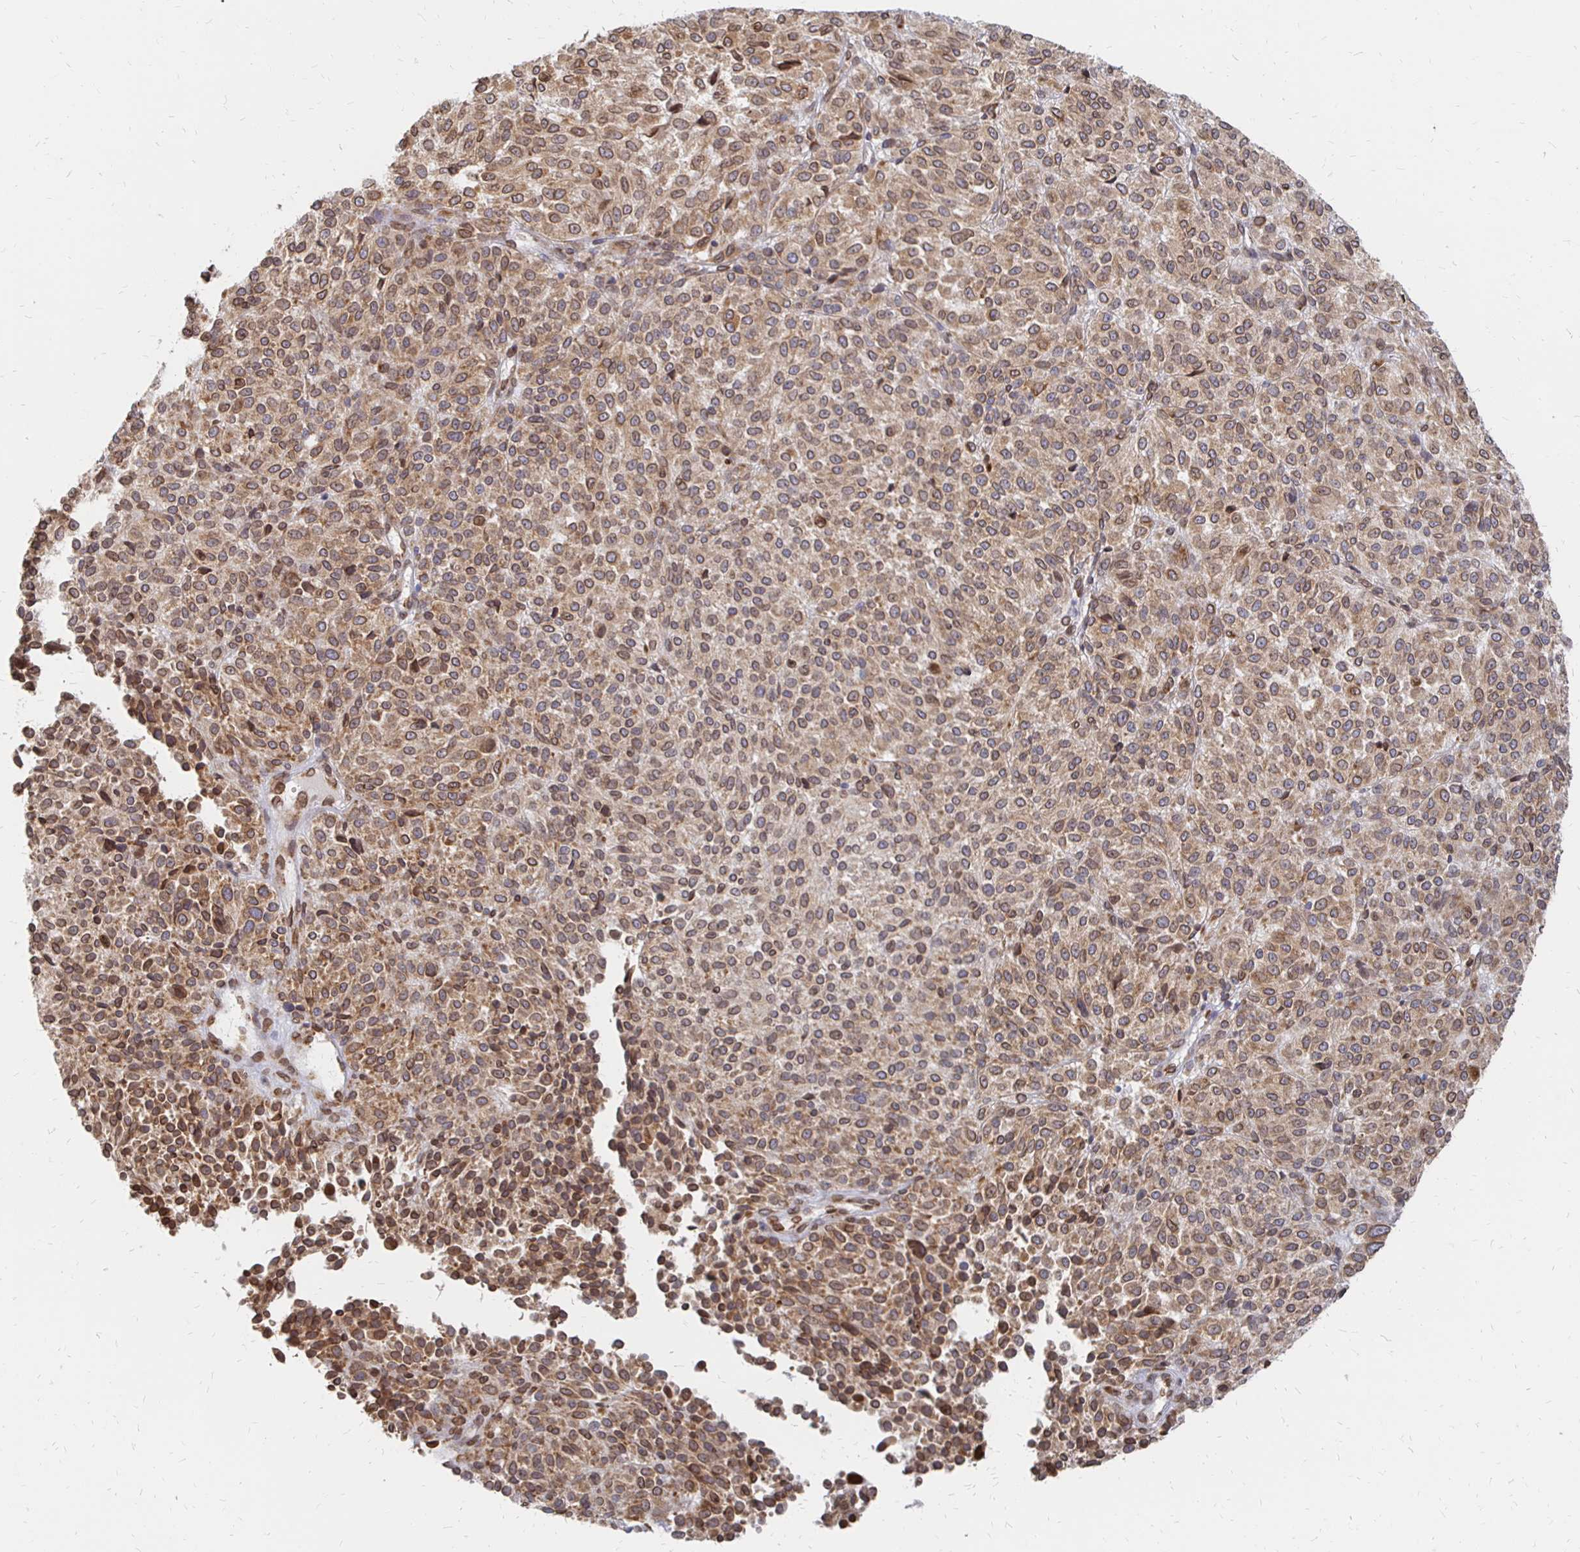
{"staining": {"intensity": "moderate", "quantity": ">75%", "location": "cytoplasmic/membranous,nuclear"}, "tissue": "melanoma", "cell_type": "Tumor cells", "image_type": "cancer", "snomed": [{"axis": "morphology", "description": "Malignant melanoma, Metastatic site"}, {"axis": "topography", "description": "Brain"}], "caption": "A histopathology image of human malignant melanoma (metastatic site) stained for a protein exhibits moderate cytoplasmic/membranous and nuclear brown staining in tumor cells. (Stains: DAB in brown, nuclei in blue, Microscopy: brightfield microscopy at high magnification).", "gene": "PELI3", "patient": {"sex": "female", "age": 56}}